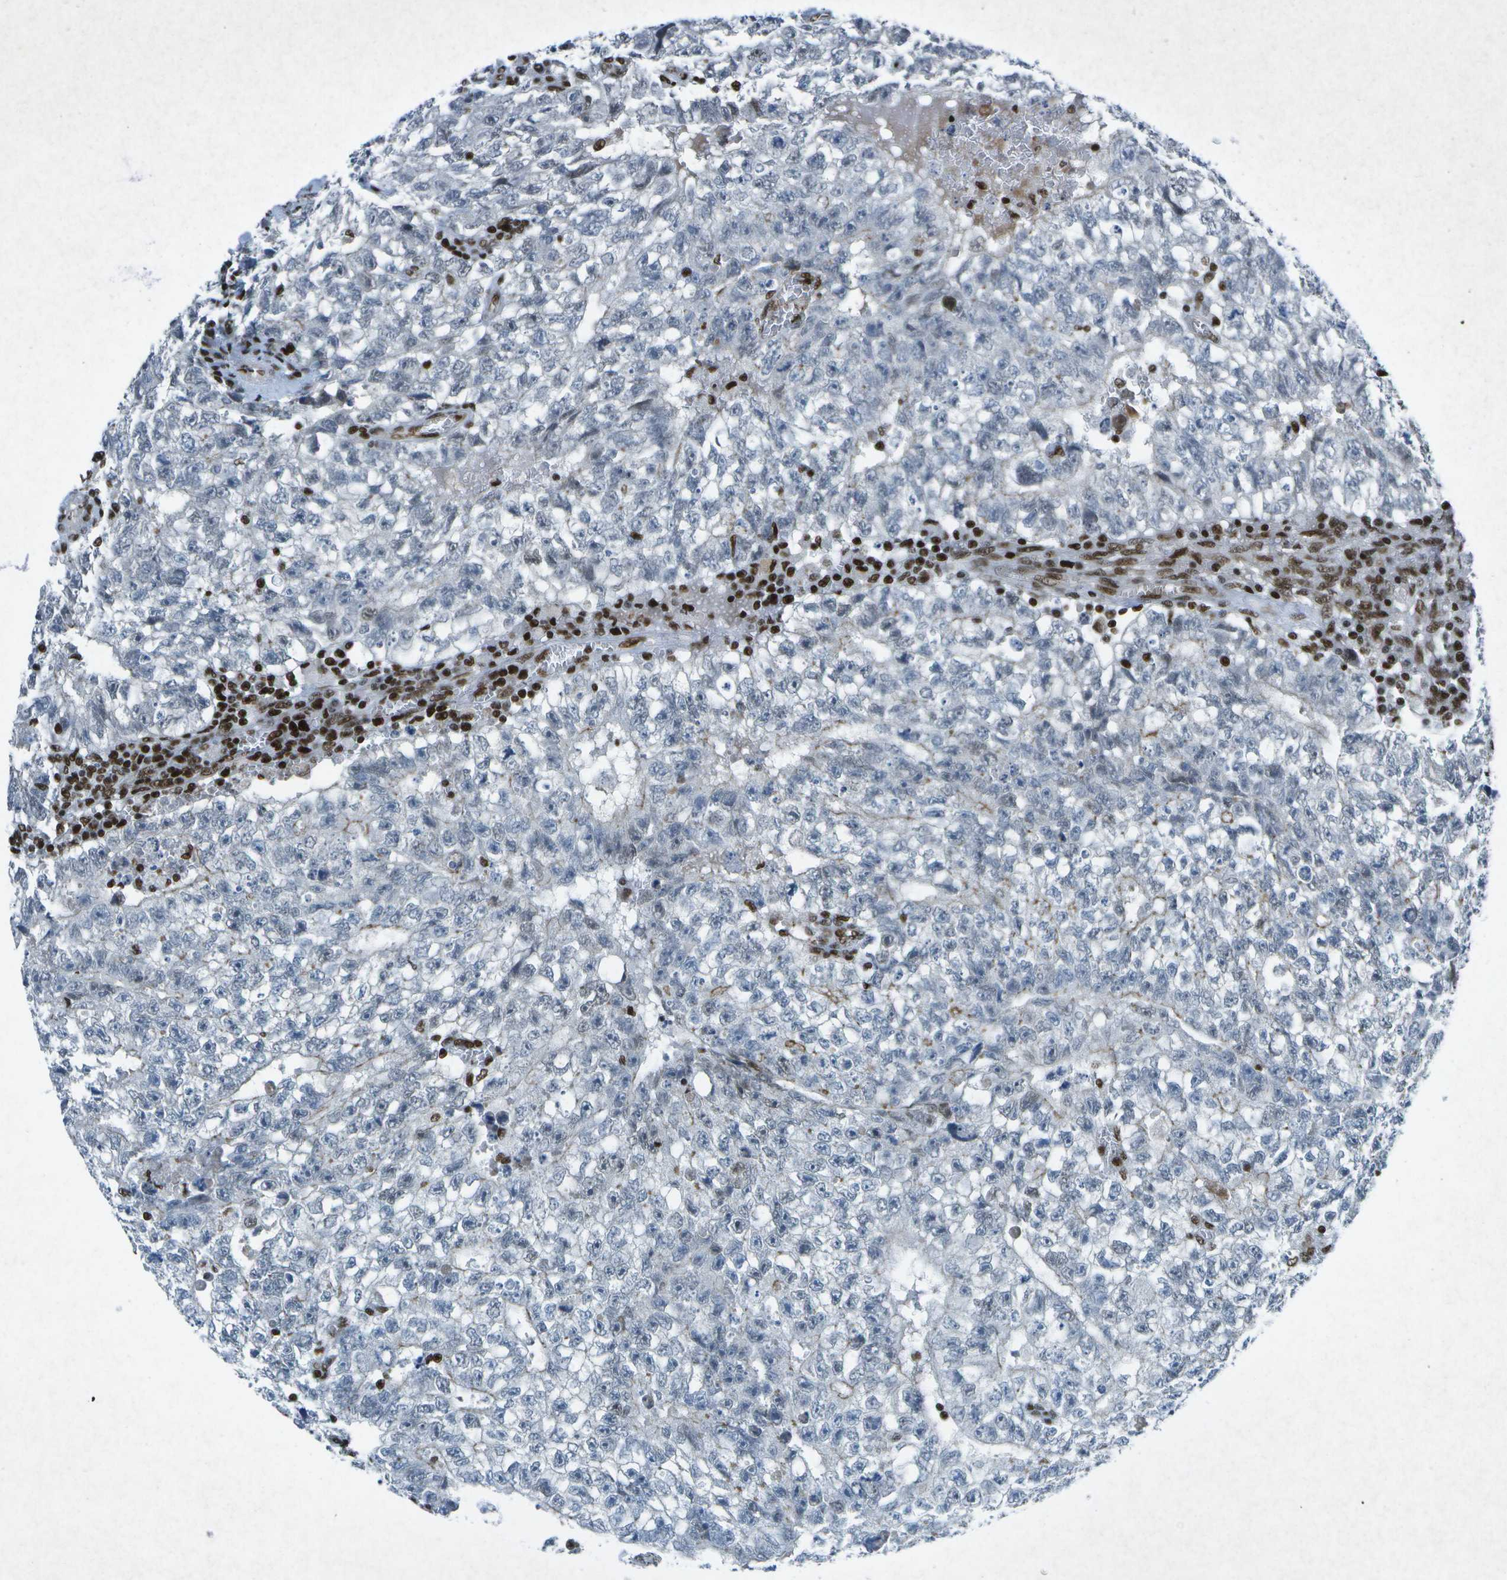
{"staining": {"intensity": "negative", "quantity": "none", "location": "none"}, "tissue": "testis cancer", "cell_type": "Tumor cells", "image_type": "cancer", "snomed": [{"axis": "morphology", "description": "Seminoma, NOS"}, {"axis": "morphology", "description": "Carcinoma, Embryonal, NOS"}, {"axis": "topography", "description": "Testis"}], "caption": "The histopathology image demonstrates no significant positivity in tumor cells of testis seminoma. The staining is performed using DAB (3,3'-diaminobenzidine) brown chromogen with nuclei counter-stained in using hematoxylin.", "gene": "MTA2", "patient": {"sex": "male", "age": 38}}